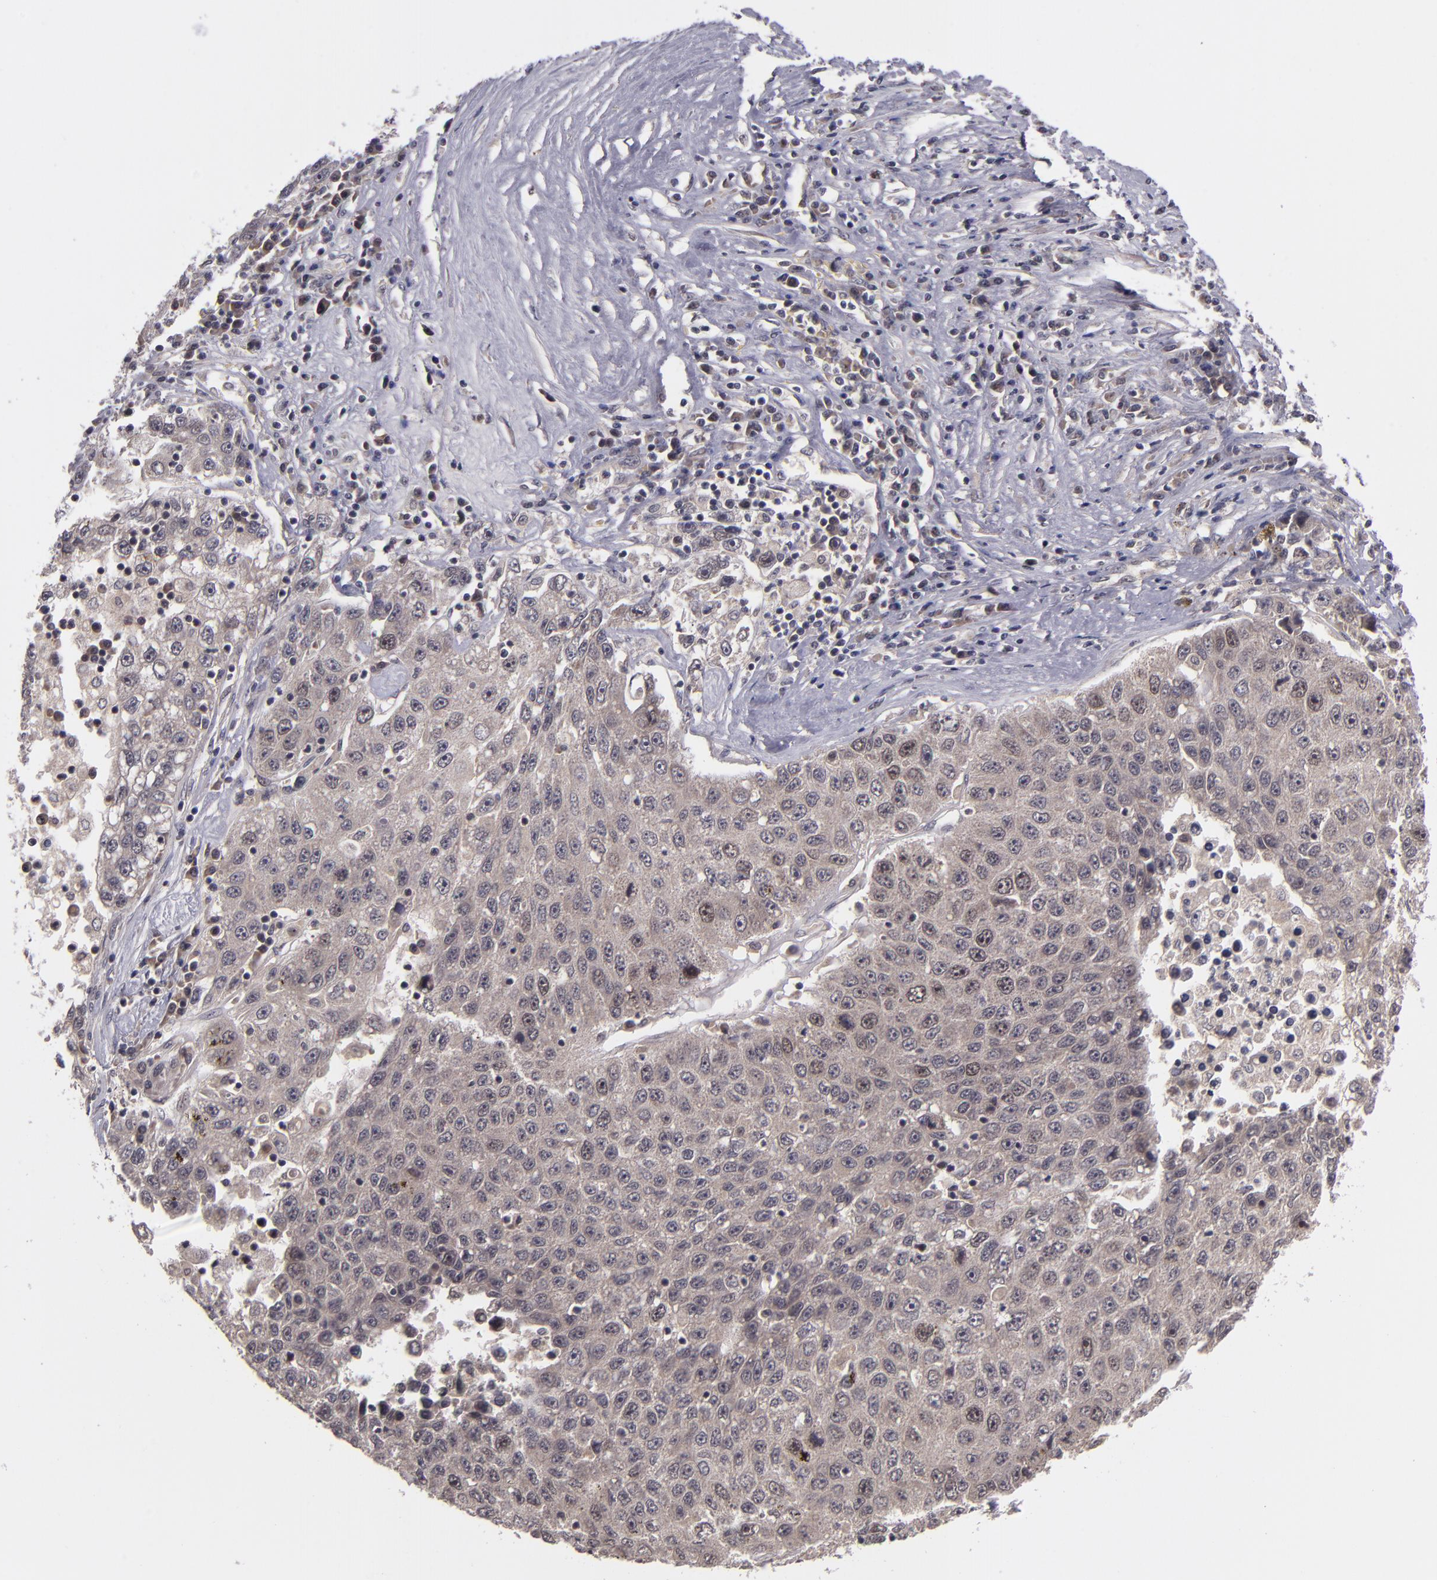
{"staining": {"intensity": "weak", "quantity": "25%-75%", "location": "cytoplasmic/membranous"}, "tissue": "liver cancer", "cell_type": "Tumor cells", "image_type": "cancer", "snomed": [{"axis": "morphology", "description": "Carcinoma, Hepatocellular, NOS"}, {"axis": "topography", "description": "Liver"}], "caption": "About 25%-75% of tumor cells in human liver hepatocellular carcinoma show weak cytoplasmic/membranous protein expression as visualized by brown immunohistochemical staining.", "gene": "CDC7", "patient": {"sex": "male", "age": 49}}